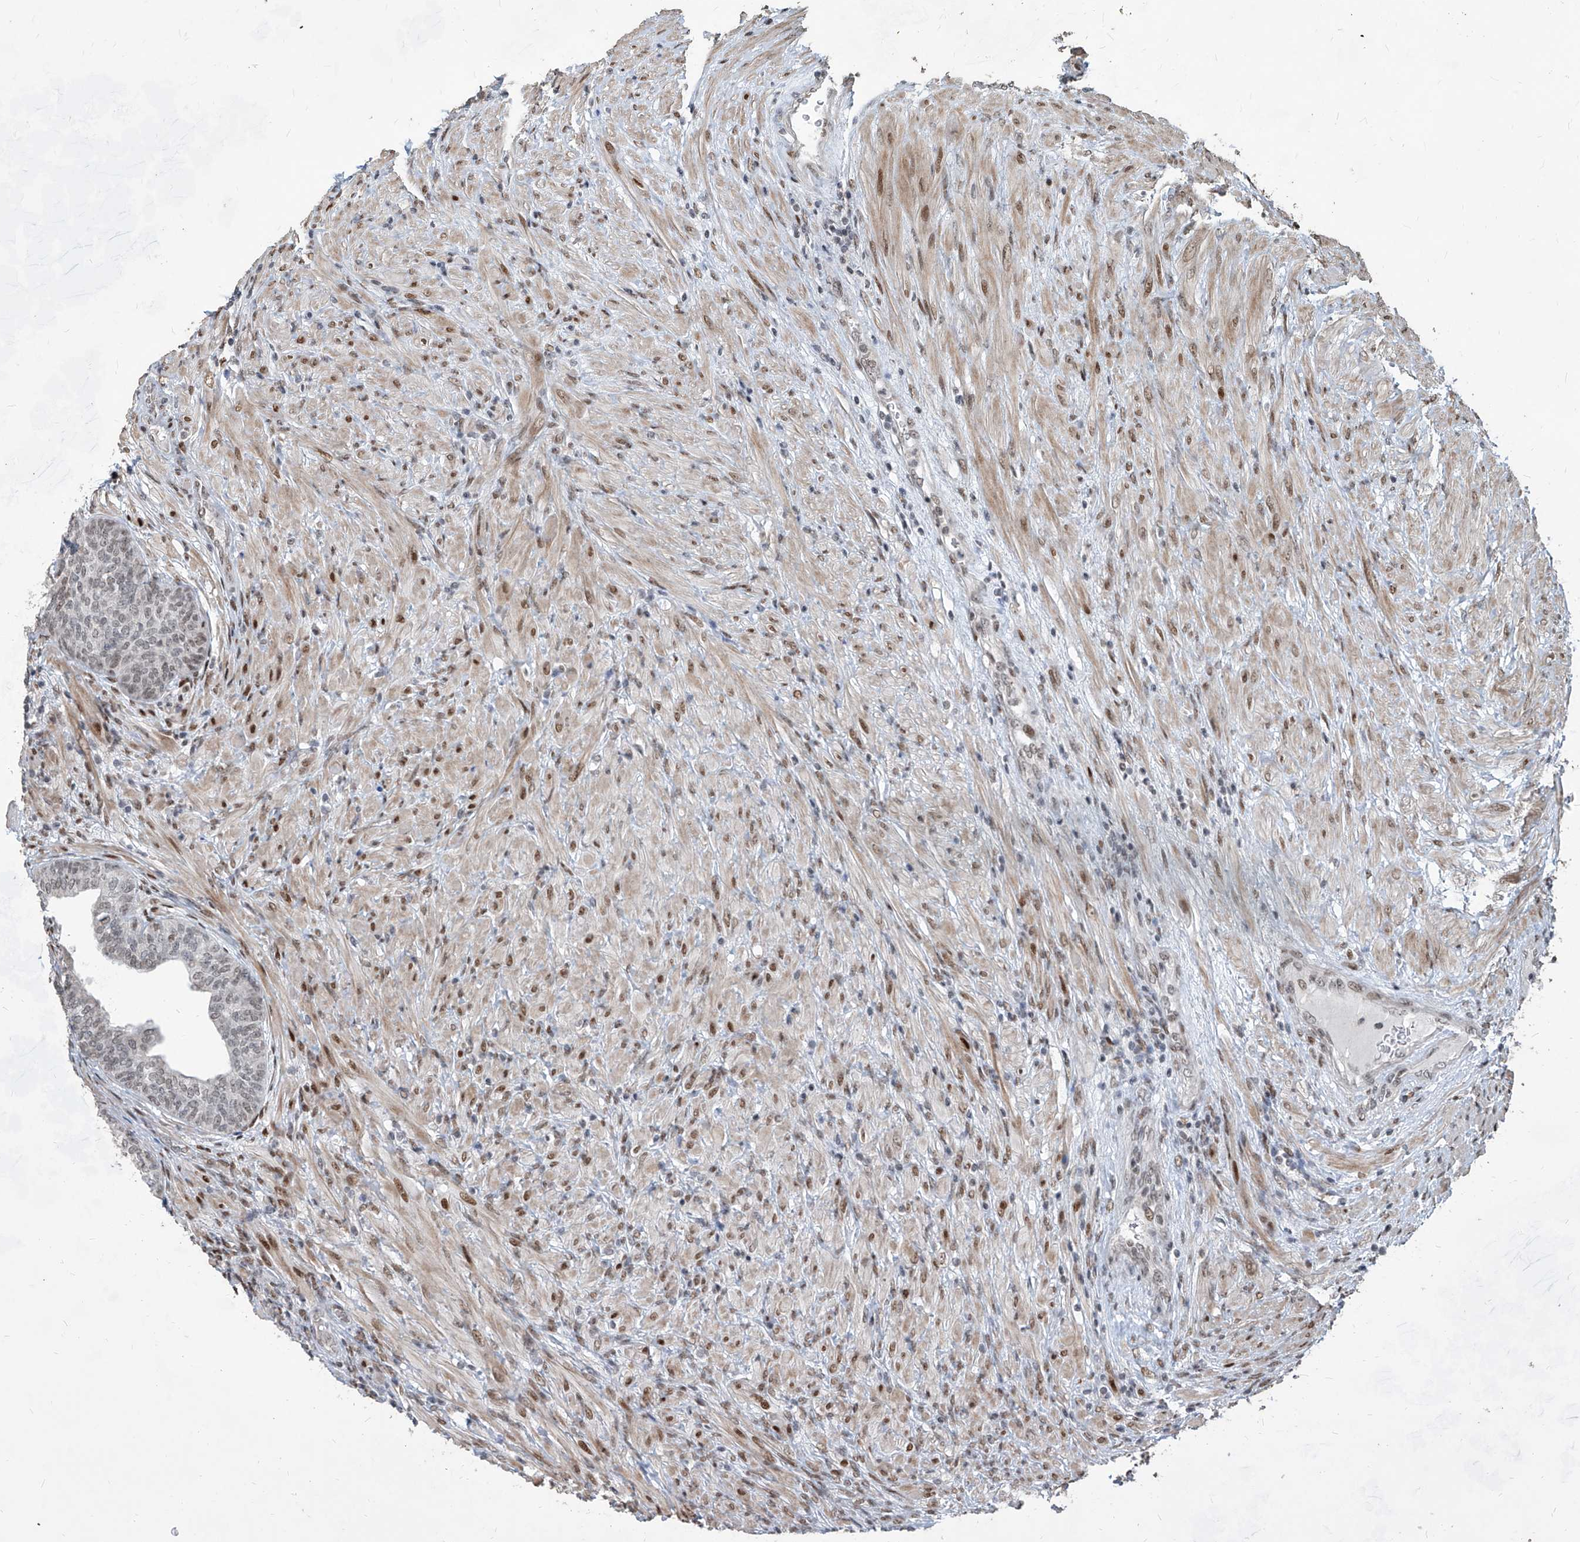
{"staining": {"intensity": "moderate", "quantity": "25%-75%", "location": "nuclear"}, "tissue": "prostate", "cell_type": "Glandular cells", "image_type": "normal", "snomed": [{"axis": "morphology", "description": "Normal tissue, NOS"}, {"axis": "topography", "description": "Prostate"}], "caption": "Immunohistochemistry staining of unremarkable prostate, which shows medium levels of moderate nuclear expression in about 25%-75% of glandular cells indicating moderate nuclear protein expression. The staining was performed using DAB (brown) for protein detection and nuclei were counterstained in hematoxylin (blue).", "gene": "IRF2", "patient": {"sex": "male", "age": 76}}